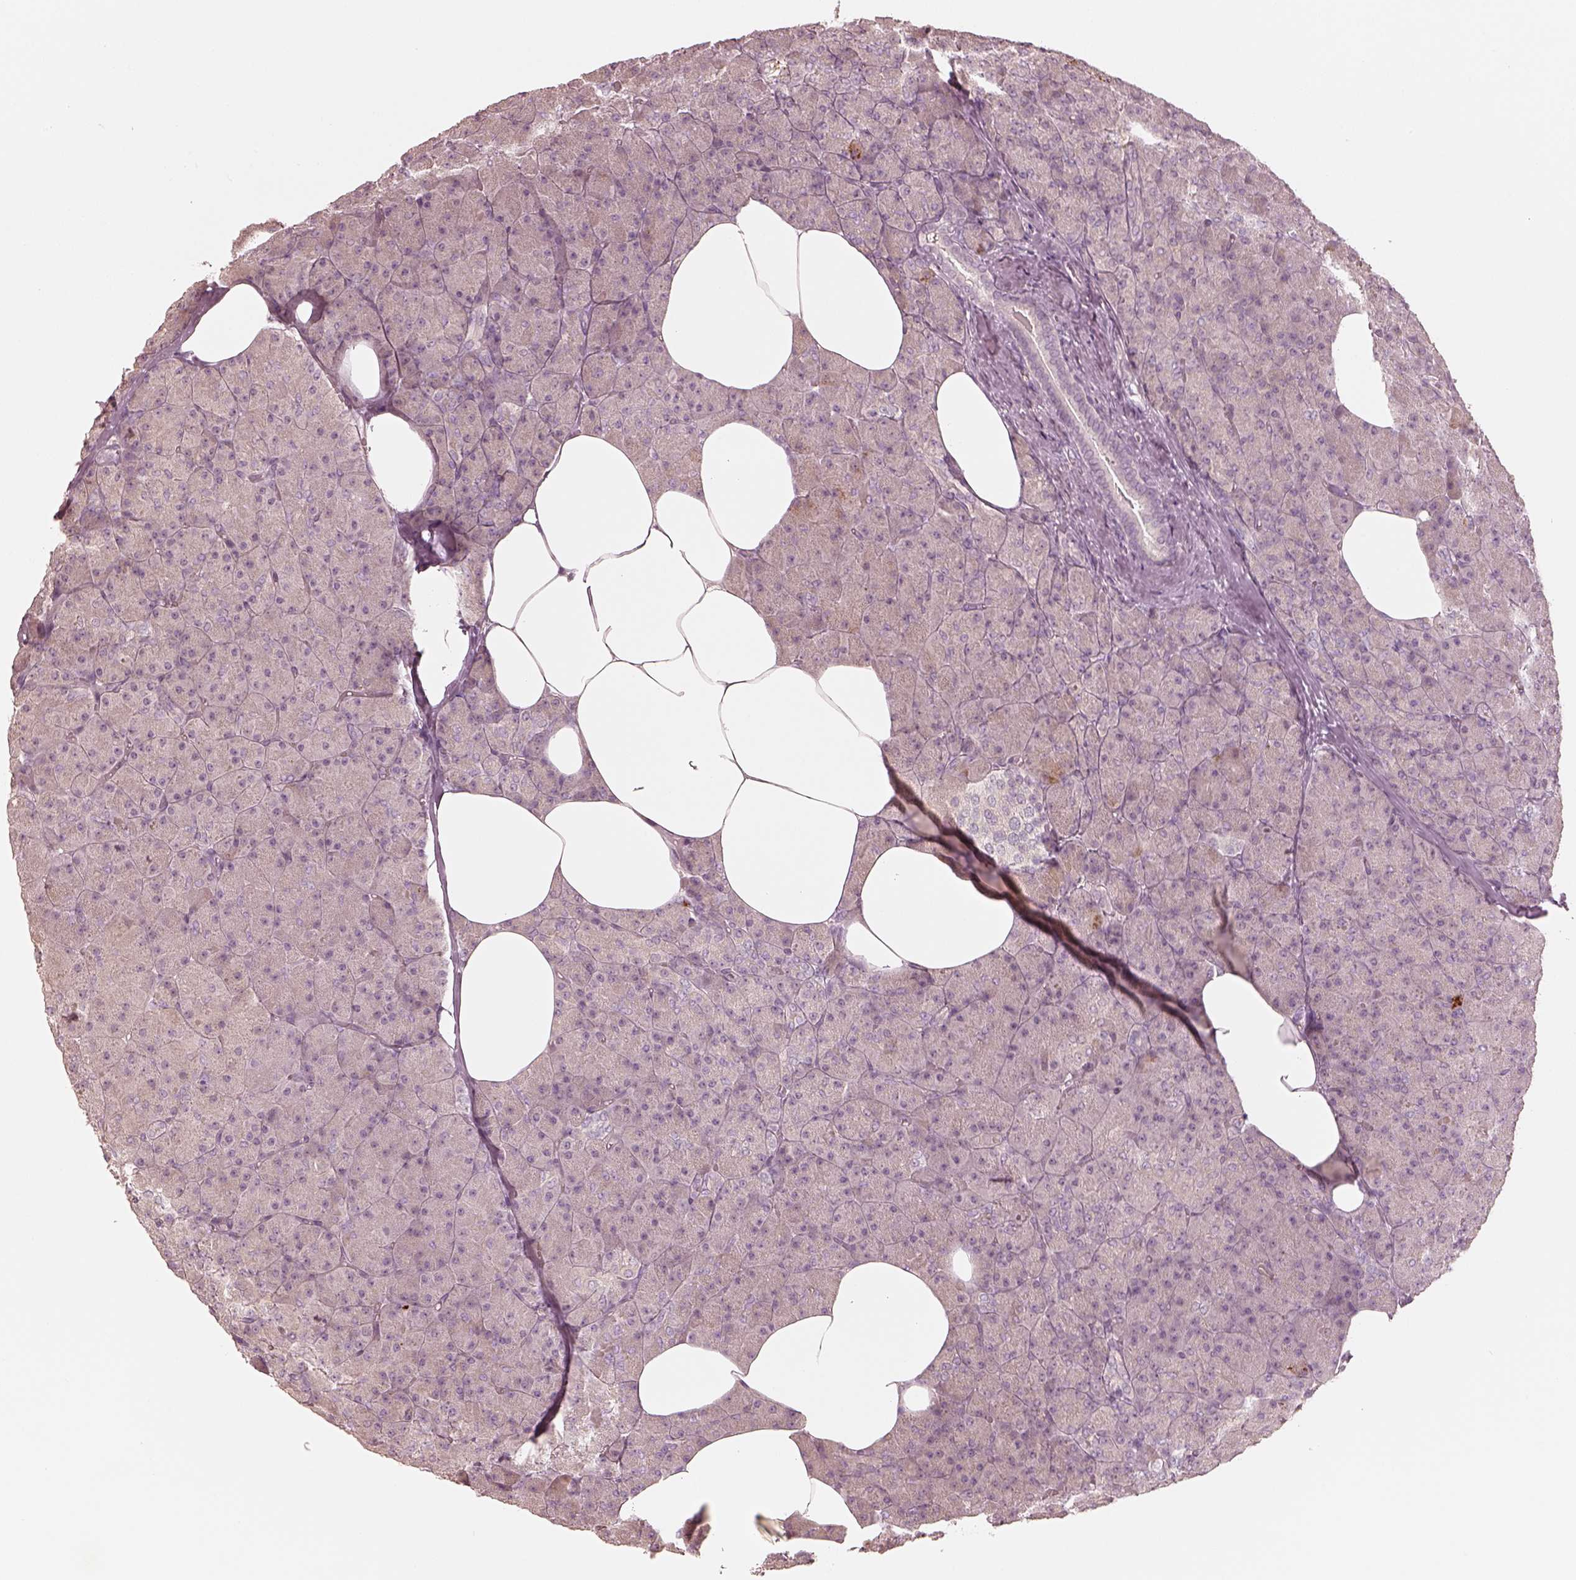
{"staining": {"intensity": "negative", "quantity": "none", "location": "none"}, "tissue": "pancreas", "cell_type": "Exocrine glandular cells", "image_type": "normal", "snomed": [{"axis": "morphology", "description": "Normal tissue, NOS"}, {"axis": "topography", "description": "Pancreas"}], "caption": "Immunohistochemistry (IHC) histopathology image of unremarkable pancreas stained for a protein (brown), which displays no staining in exocrine glandular cells.", "gene": "KCNJ9", "patient": {"sex": "female", "age": 45}}